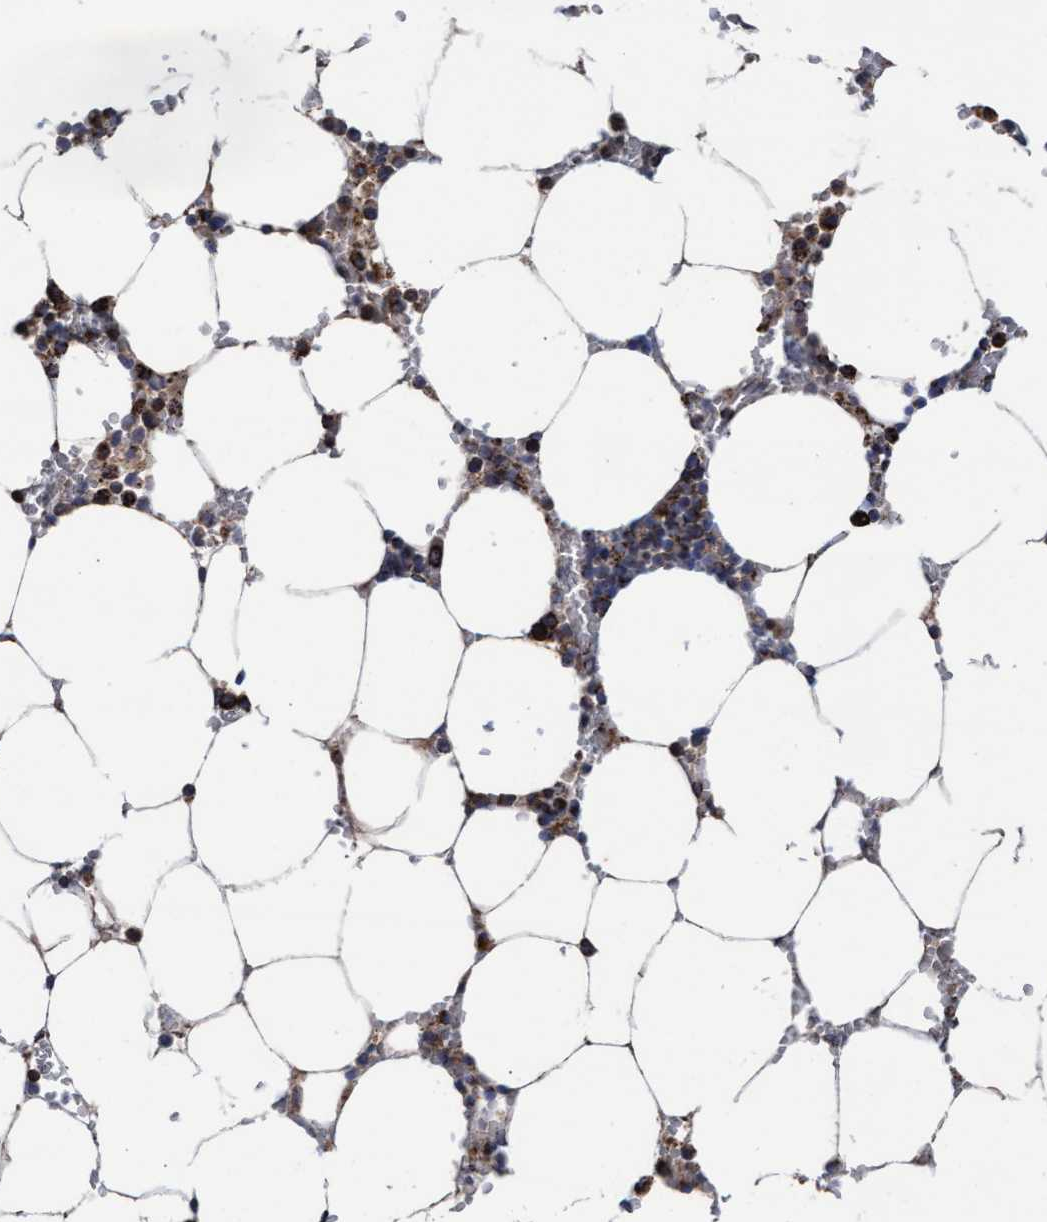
{"staining": {"intensity": "strong", "quantity": "25%-75%", "location": "cytoplasmic/membranous"}, "tissue": "bone marrow", "cell_type": "Hematopoietic cells", "image_type": "normal", "snomed": [{"axis": "morphology", "description": "Normal tissue, NOS"}, {"axis": "topography", "description": "Bone marrow"}], "caption": "High-power microscopy captured an immunohistochemistry histopathology image of normal bone marrow, revealing strong cytoplasmic/membranous expression in approximately 25%-75% of hematopoietic cells.", "gene": "MRPL38", "patient": {"sex": "male", "age": 70}}